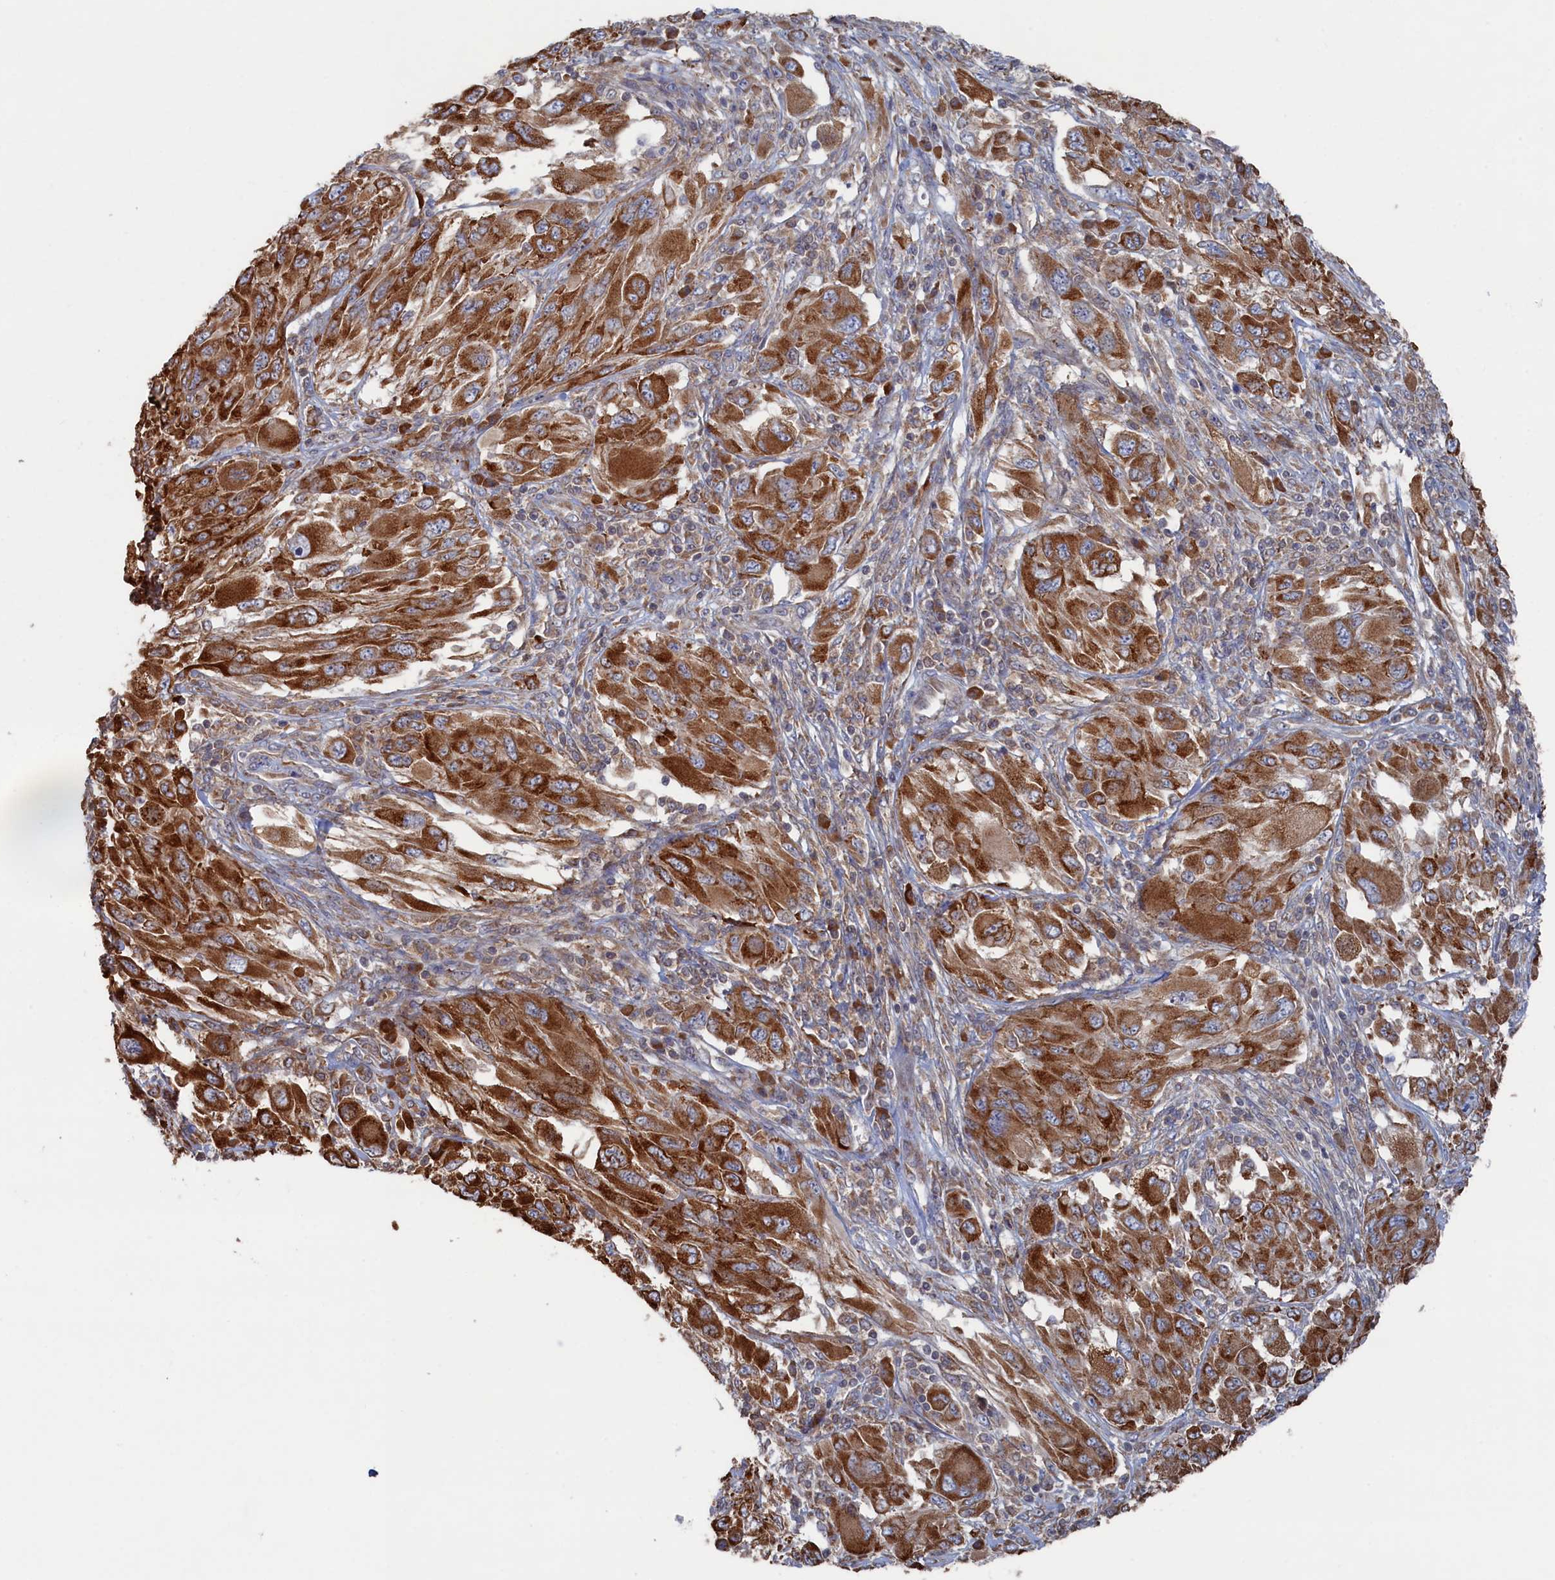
{"staining": {"intensity": "strong", "quantity": ">75%", "location": "cytoplasmic/membranous"}, "tissue": "melanoma", "cell_type": "Tumor cells", "image_type": "cancer", "snomed": [{"axis": "morphology", "description": "Malignant melanoma, NOS"}, {"axis": "topography", "description": "Skin"}], "caption": "A brown stain highlights strong cytoplasmic/membranous expression of a protein in human malignant melanoma tumor cells.", "gene": "BPIFB6", "patient": {"sex": "female", "age": 91}}